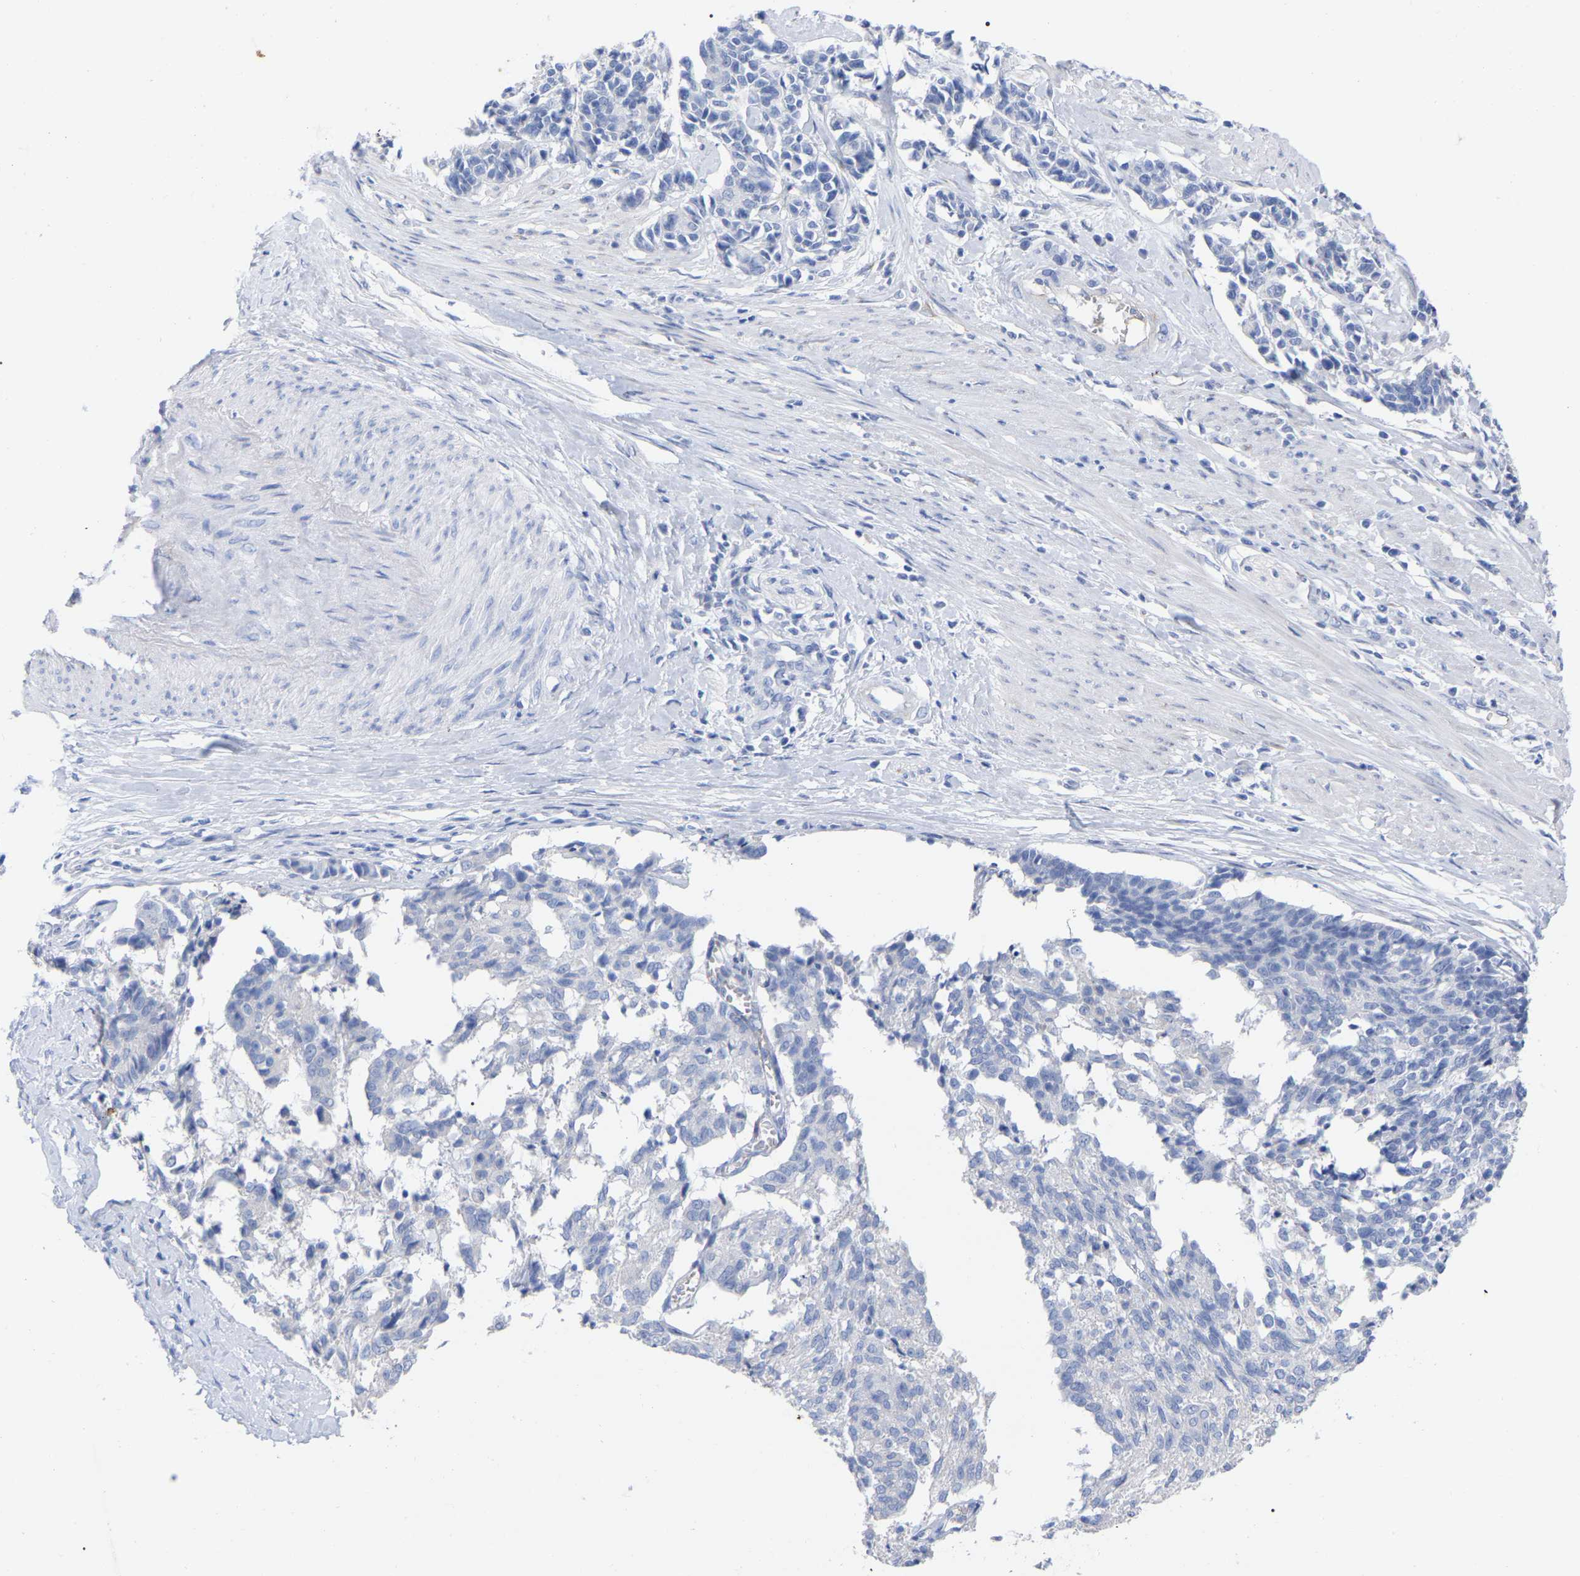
{"staining": {"intensity": "negative", "quantity": "none", "location": "none"}, "tissue": "cervical cancer", "cell_type": "Tumor cells", "image_type": "cancer", "snomed": [{"axis": "morphology", "description": "Squamous cell carcinoma, NOS"}, {"axis": "topography", "description": "Cervix"}], "caption": "Immunohistochemical staining of human cervical cancer (squamous cell carcinoma) demonstrates no significant positivity in tumor cells.", "gene": "HAPLN1", "patient": {"sex": "female", "age": 35}}